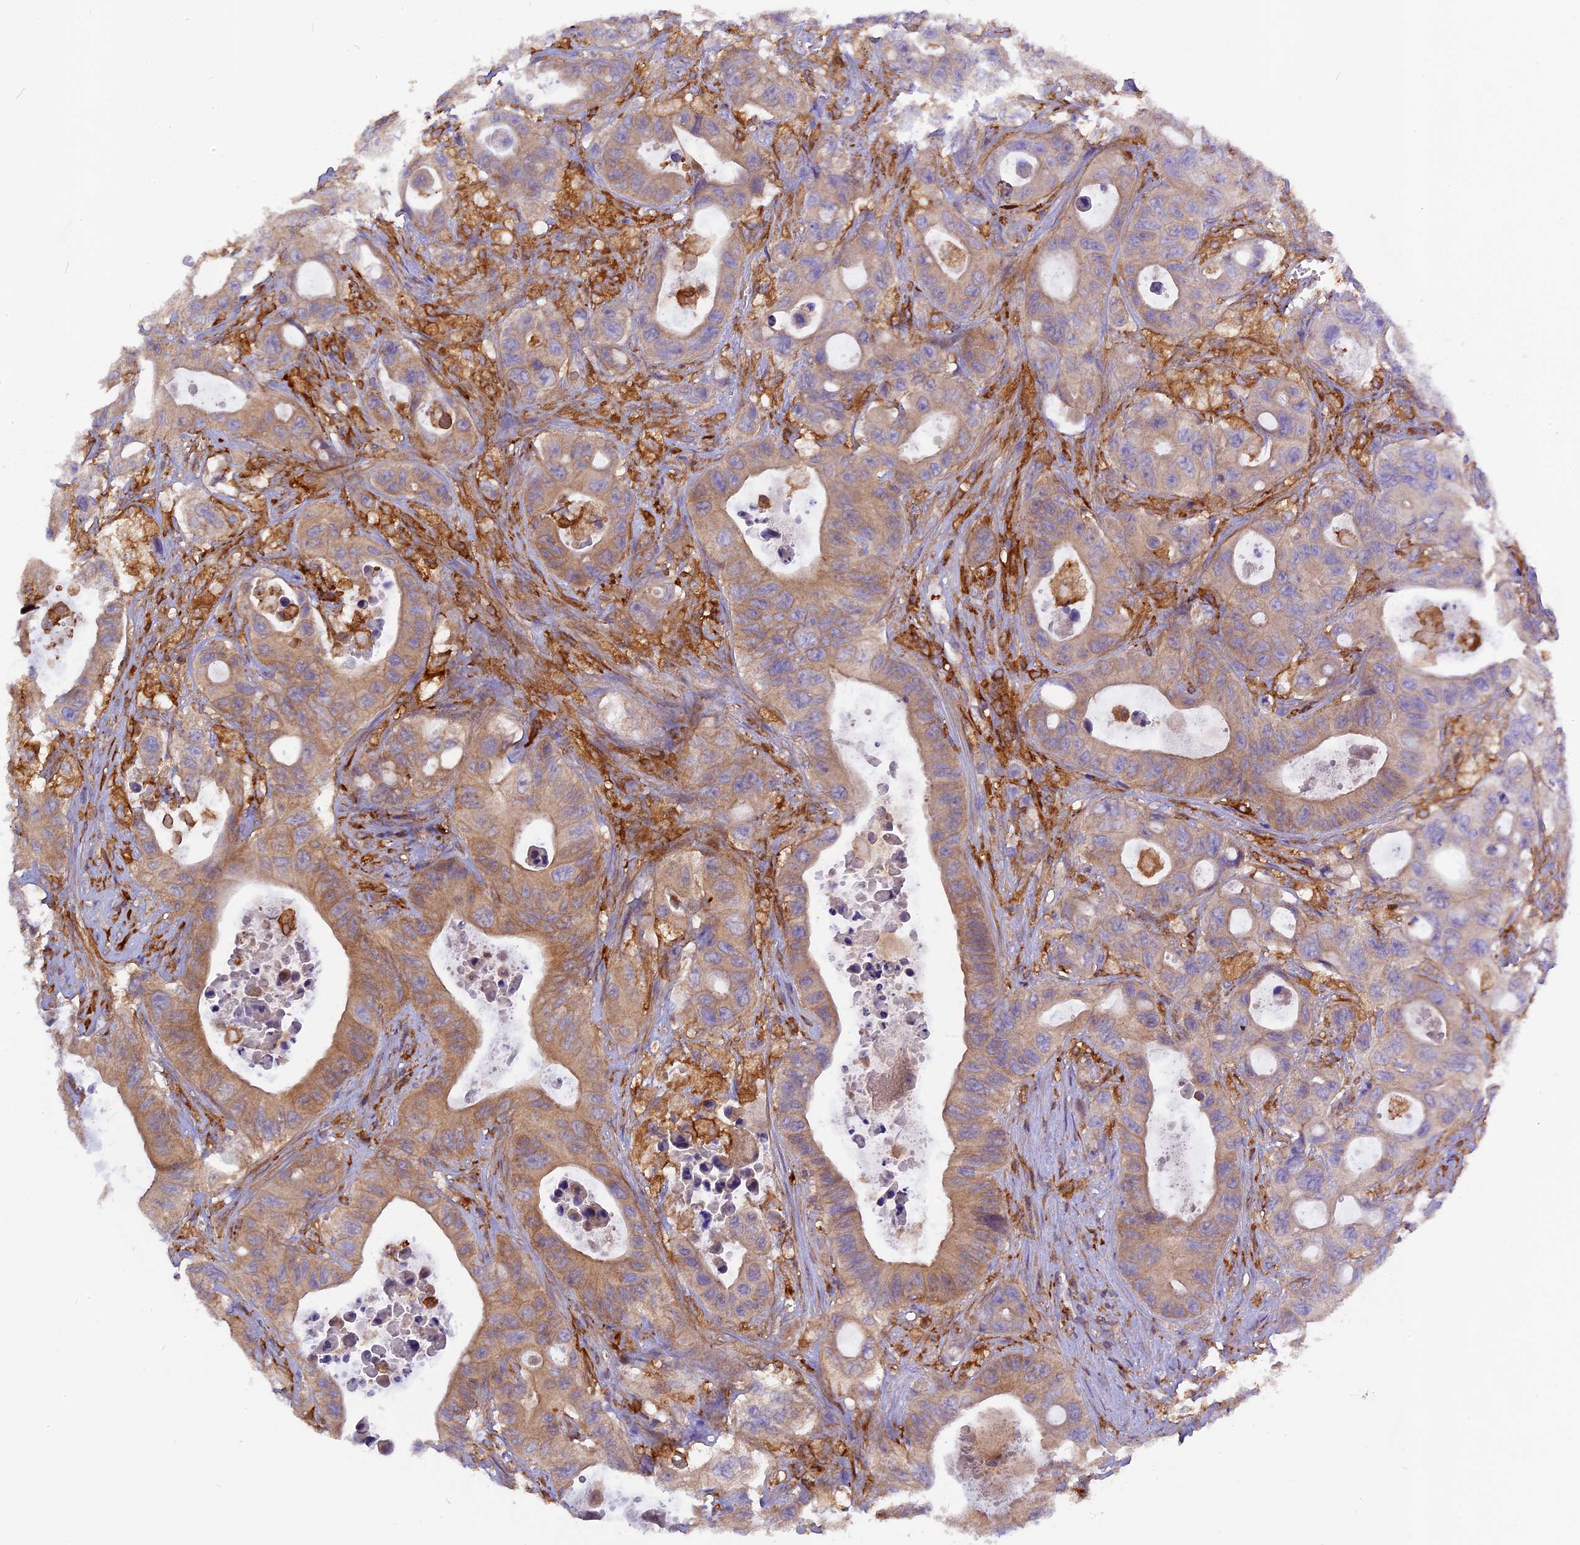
{"staining": {"intensity": "moderate", "quantity": ">75%", "location": "cytoplasmic/membranous"}, "tissue": "colorectal cancer", "cell_type": "Tumor cells", "image_type": "cancer", "snomed": [{"axis": "morphology", "description": "Adenocarcinoma, NOS"}, {"axis": "topography", "description": "Colon"}], "caption": "Immunohistochemical staining of human colorectal cancer demonstrates medium levels of moderate cytoplasmic/membranous protein positivity in about >75% of tumor cells.", "gene": "MYO9B", "patient": {"sex": "female", "age": 46}}